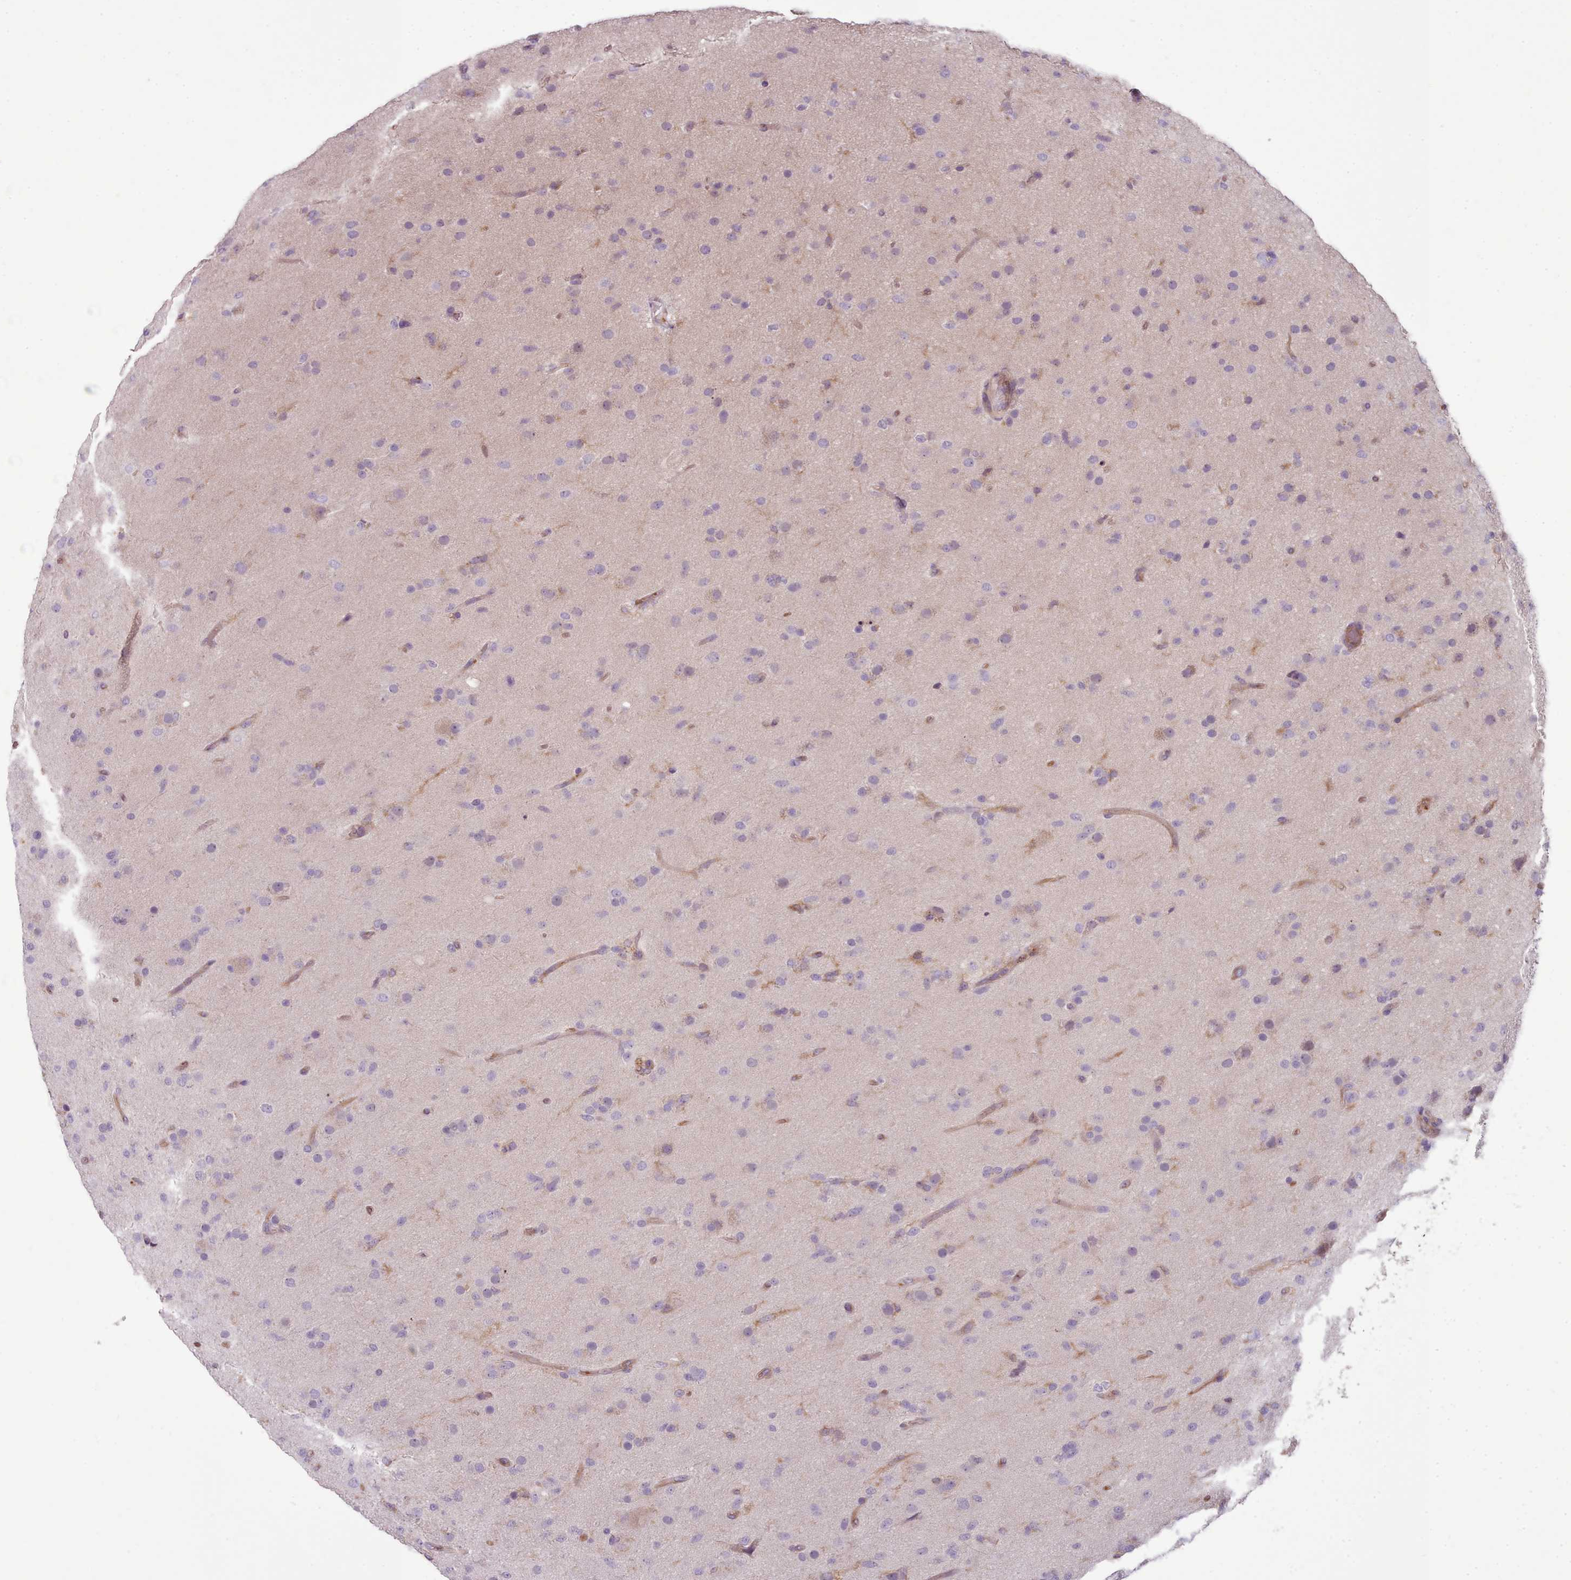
{"staining": {"intensity": "negative", "quantity": "none", "location": "none"}, "tissue": "glioma", "cell_type": "Tumor cells", "image_type": "cancer", "snomed": [{"axis": "morphology", "description": "Glioma, malignant, Low grade"}, {"axis": "topography", "description": "Brain"}], "caption": "Tumor cells are negative for brown protein staining in low-grade glioma (malignant).", "gene": "CD300LF", "patient": {"sex": "male", "age": 65}}